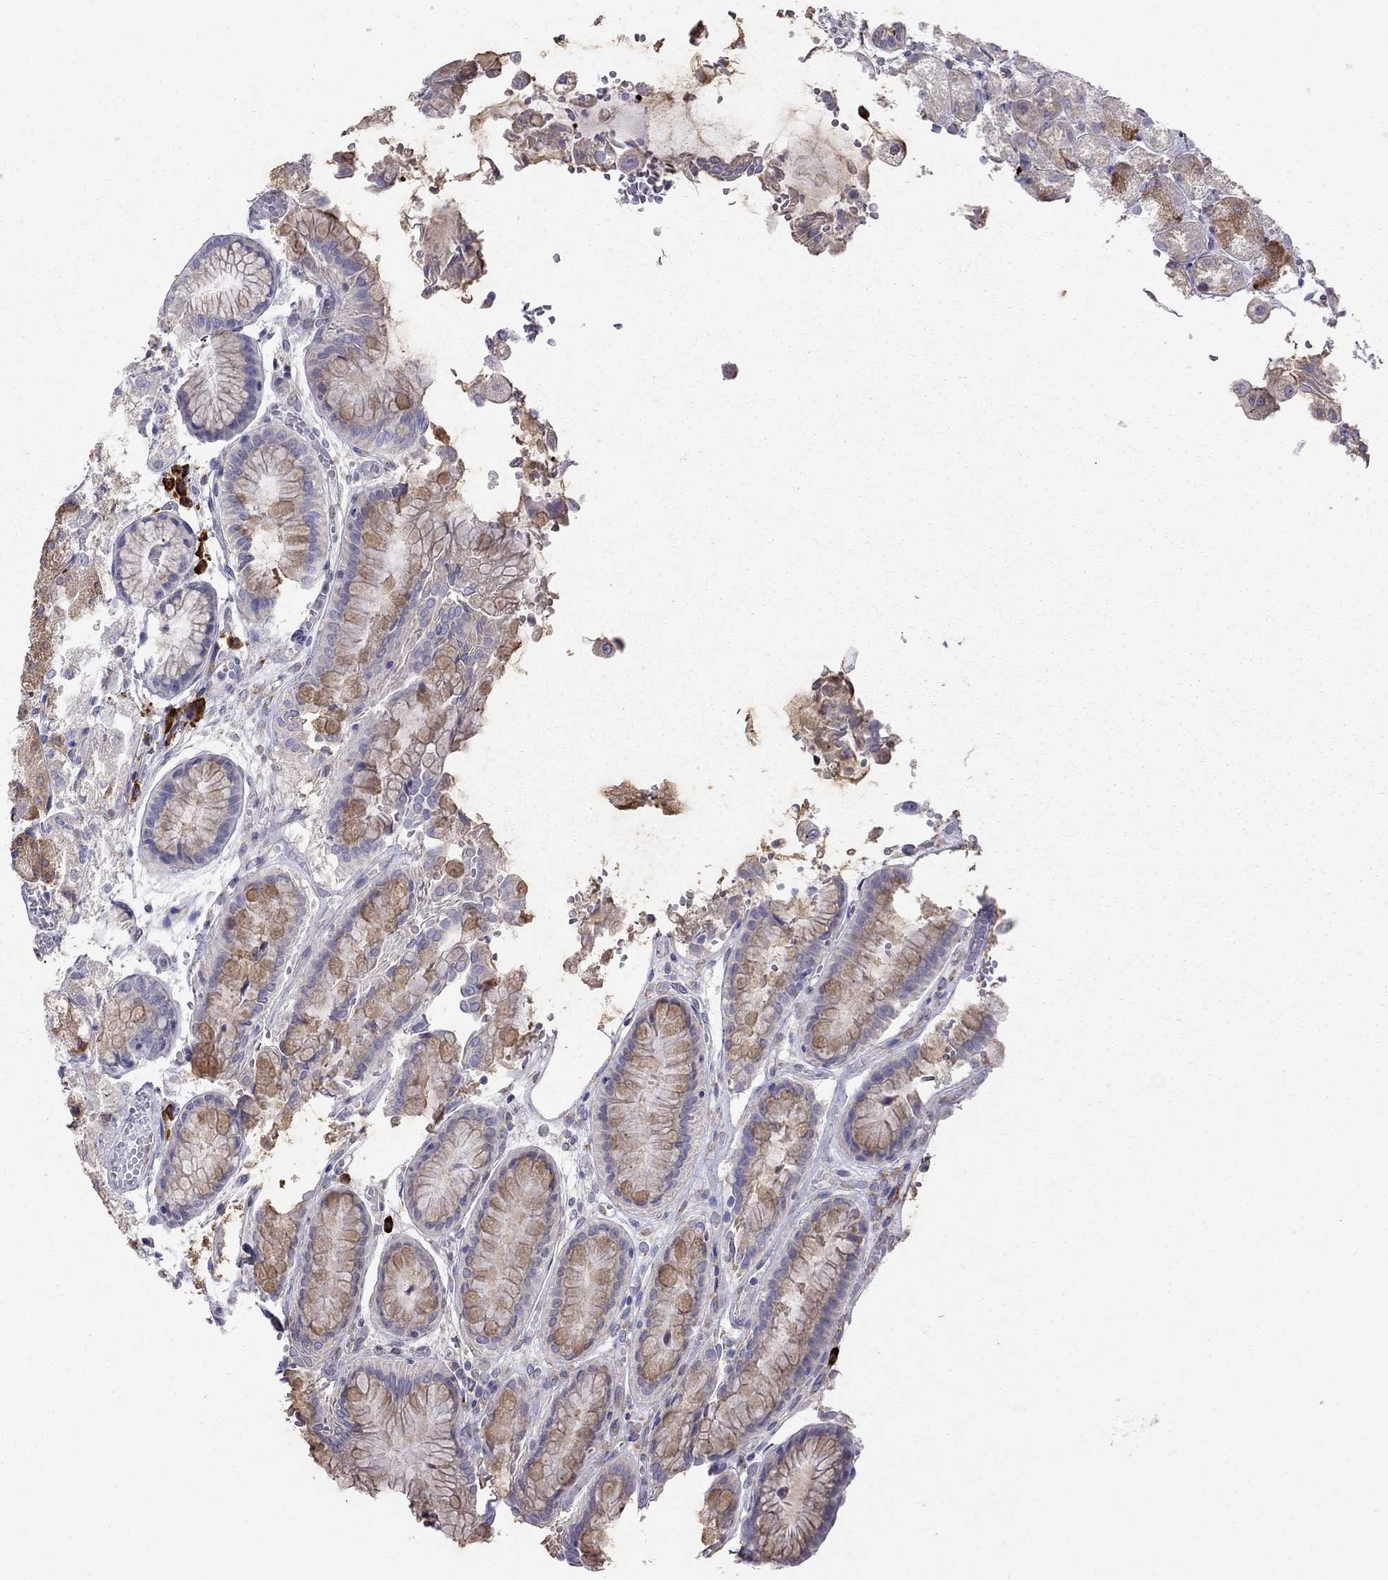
{"staining": {"intensity": "moderate", "quantity": "25%-75%", "location": "cytoplasmic/membranous"}, "tissue": "stomach", "cell_type": "Glandular cells", "image_type": "normal", "snomed": [{"axis": "morphology", "description": "Normal tissue, NOS"}, {"axis": "topography", "description": "Stomach, upper"}], "caption": "Immunohistochemistry (IHC) (DAB) staining of benign stomach displays moderate cytoplasmic/membranous protein expression in approximately 25%-75% of glandular cells.", "gene": "LONRF2", "patient": {"sex": "male", "age": 72}}